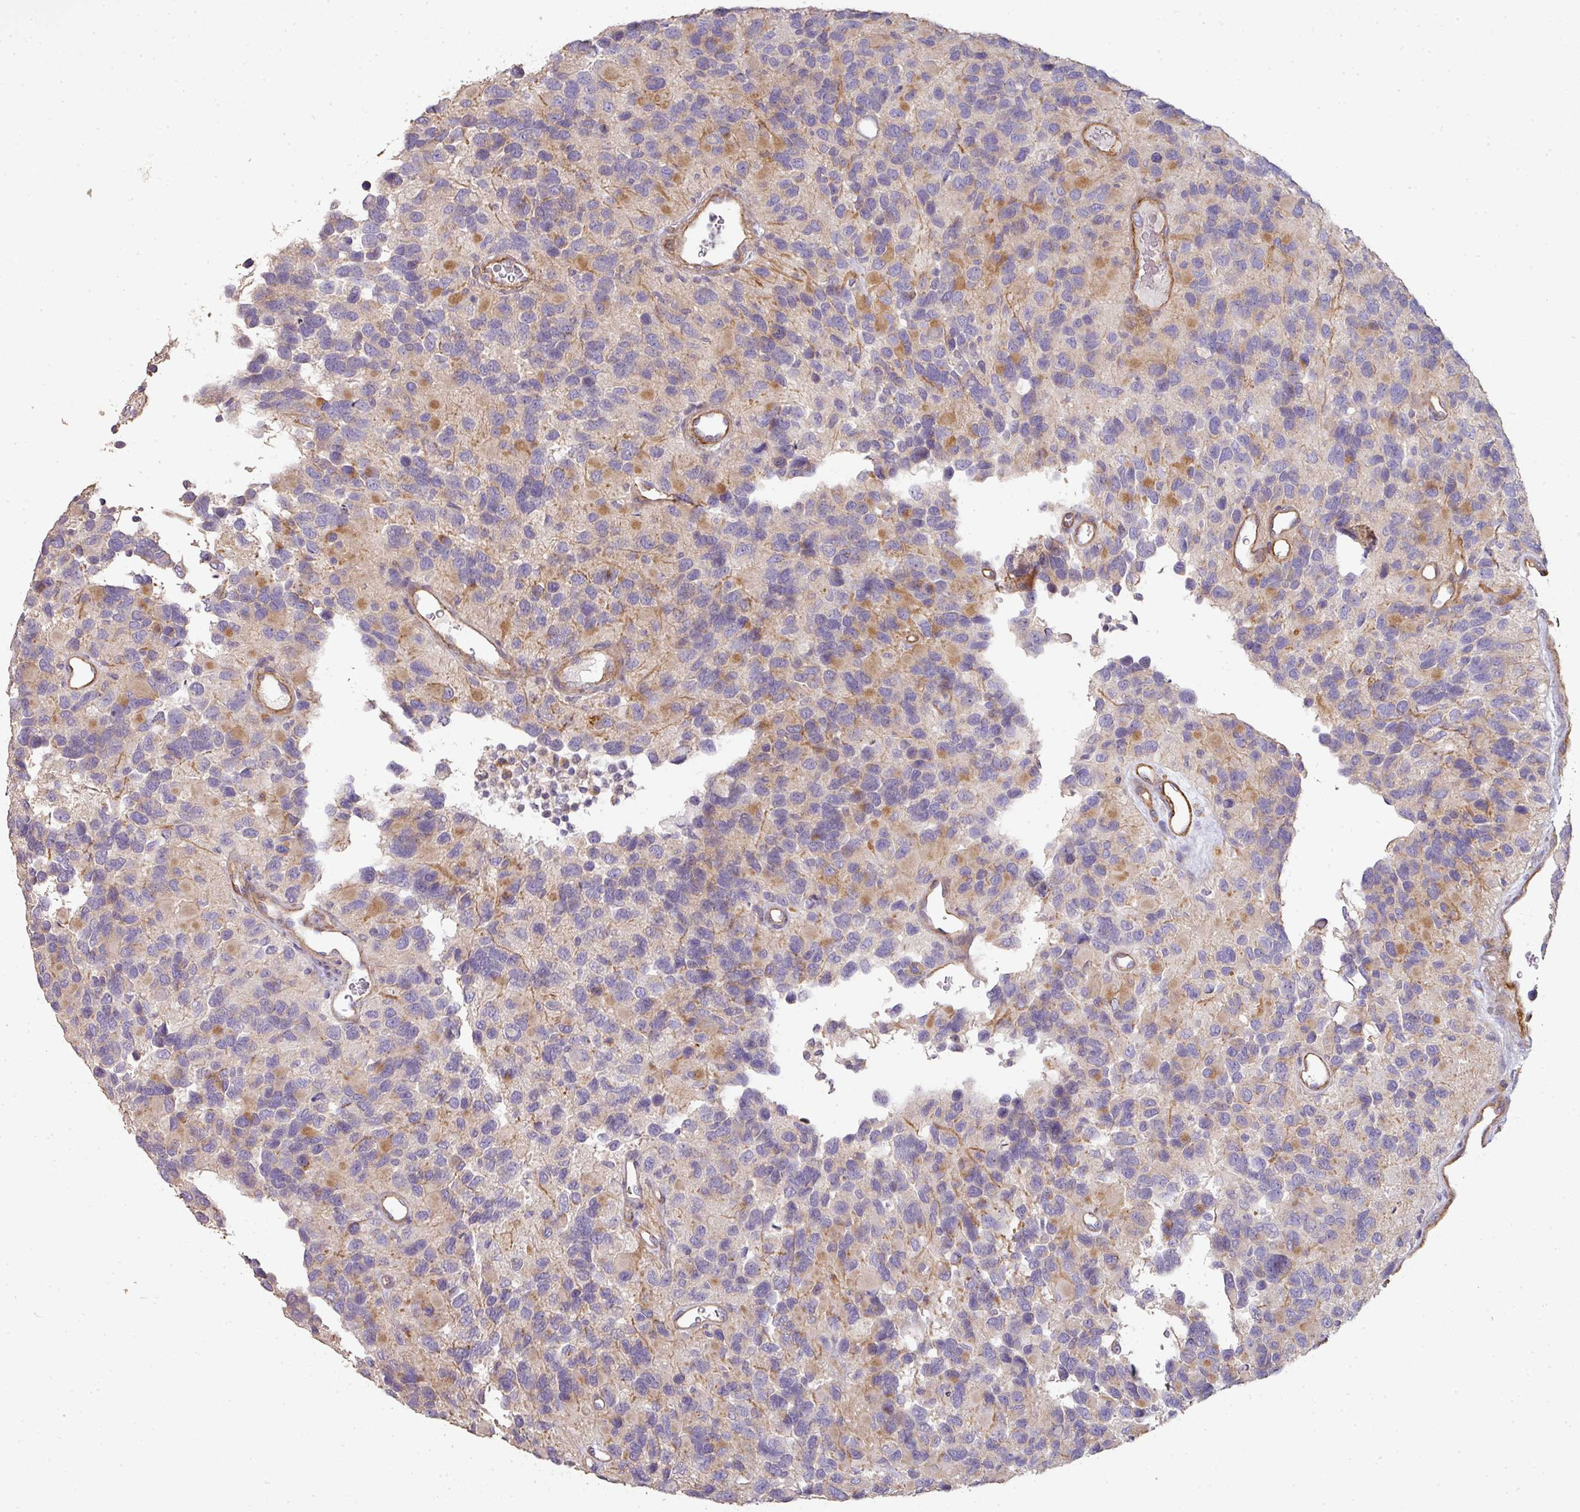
{"staining": {"intensity": "moderate", "quantity": "<25%", "location": "cytoplasmic/membranous"}, "tissue": "glioma", "cell_type": "Tumor cells", "image_type": "cancer", "snomed": [{"axis": "morphology", "description": "Glioma, malignant, High grade"}, {"axis": "topography", "description": "Brain"}], "caption": "IHC photomicrograph of human glioma stained for a protein (brown), which exhibits low levels of moderate cytoplasmic/membranous positivity in about <25% of tumor cells.", "gene": "PCDH1", "patient": {"sex": "male", "age": 77}}